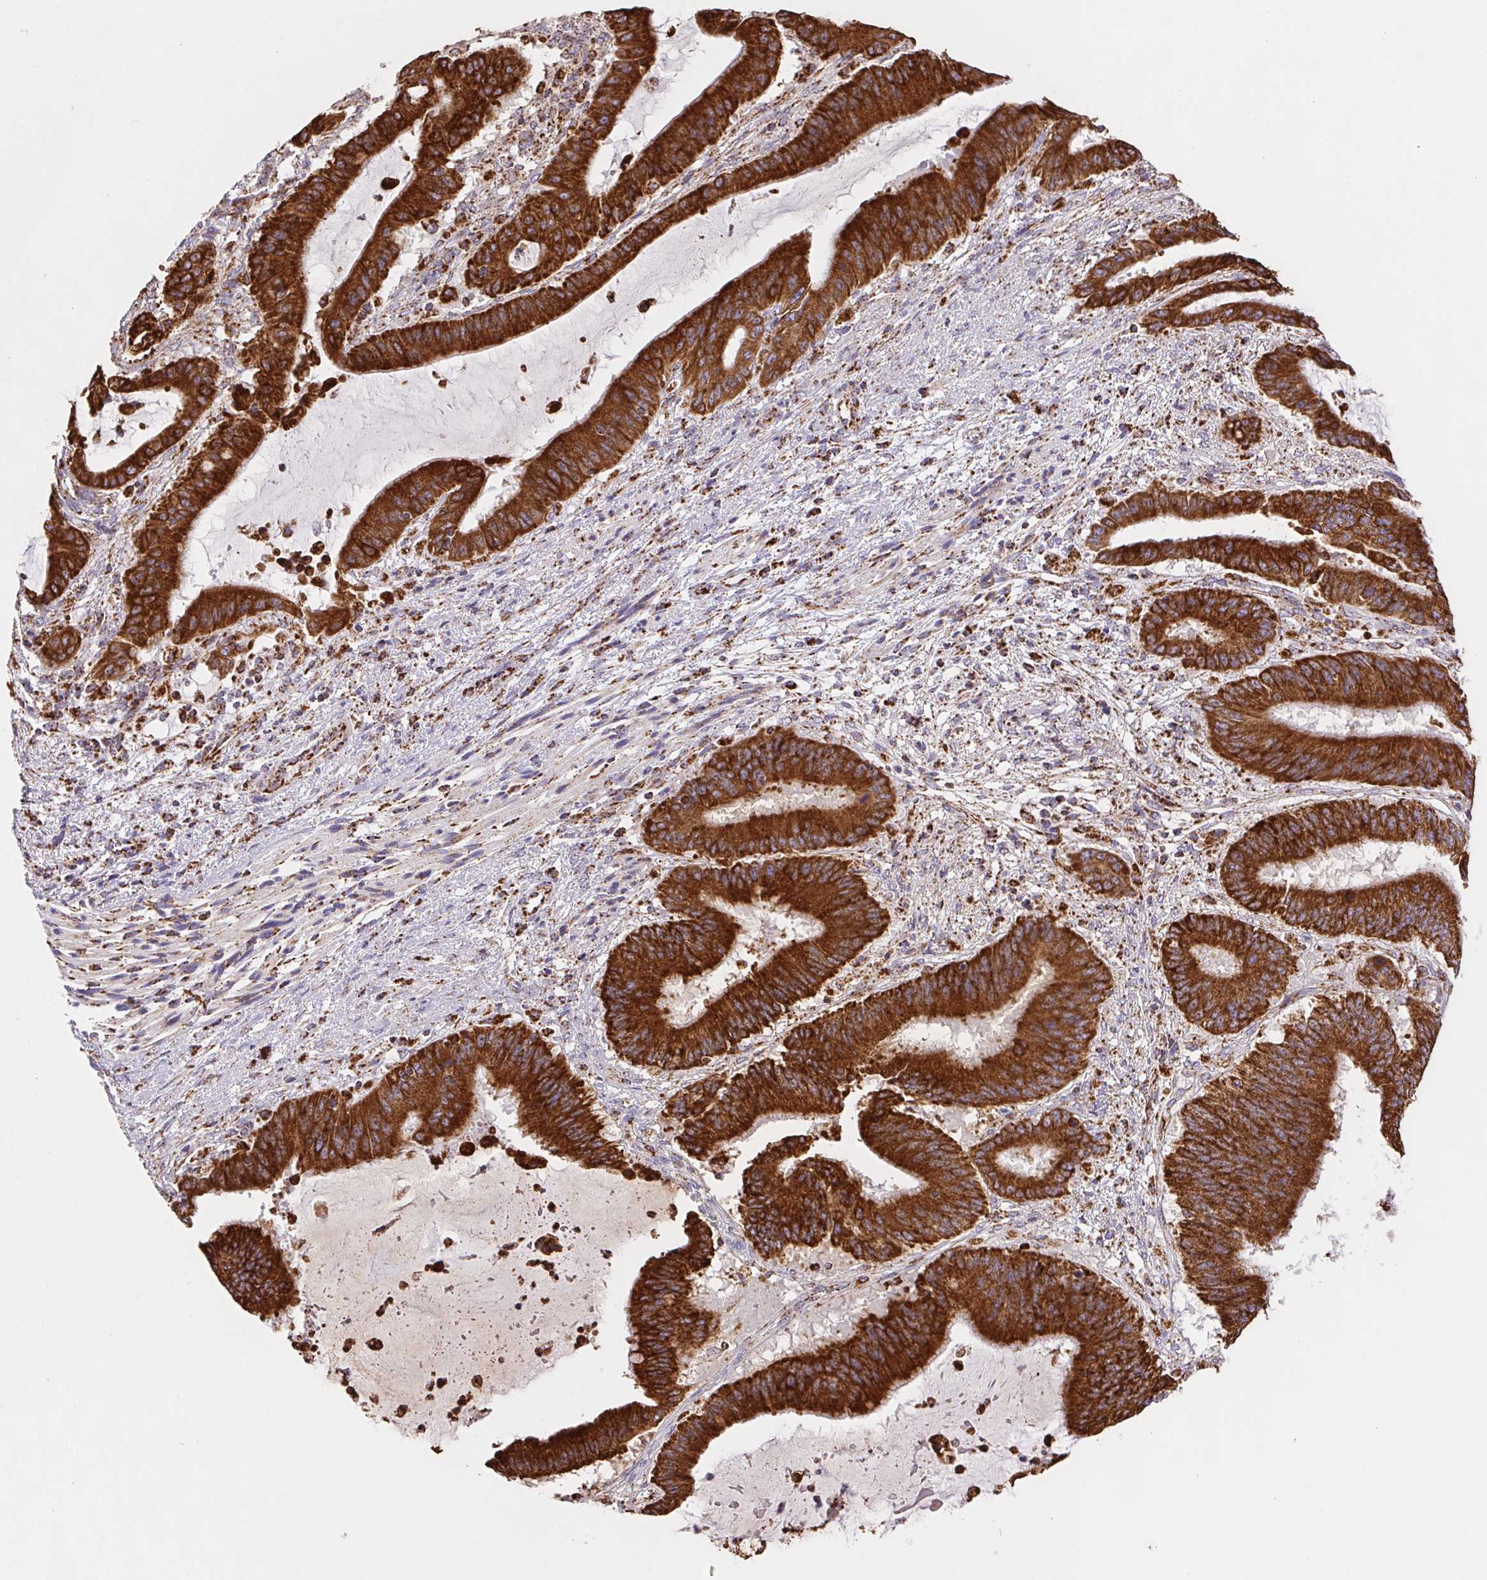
{"staining": {"intensity": "strong", "quantity": ">75%", "location": "cytoplasmic/membranous"}, "tissue": "liver cancer", "cell_type": "Tumor cells", "image_type": "cancer", "snomed": [{"axis": "morphology", "description": "Normal tissue, NOS"}, {"axis": "morphology", "description": "Cholangiocarcinoma"}, {"axis": "topography", "description": "Liver"}, {"axis": "topography", "description": "Peripheral nerve tissue"}], "caption": "Strong cytoplasmic/membranous positivity for a protein is identified in about >75% of tumor cells of liver cholangiocarcinoma using immunohistochemistry (IHC).", "gene": "NIPSNAP2", "patient": {"sex": "female", "age": 73}}